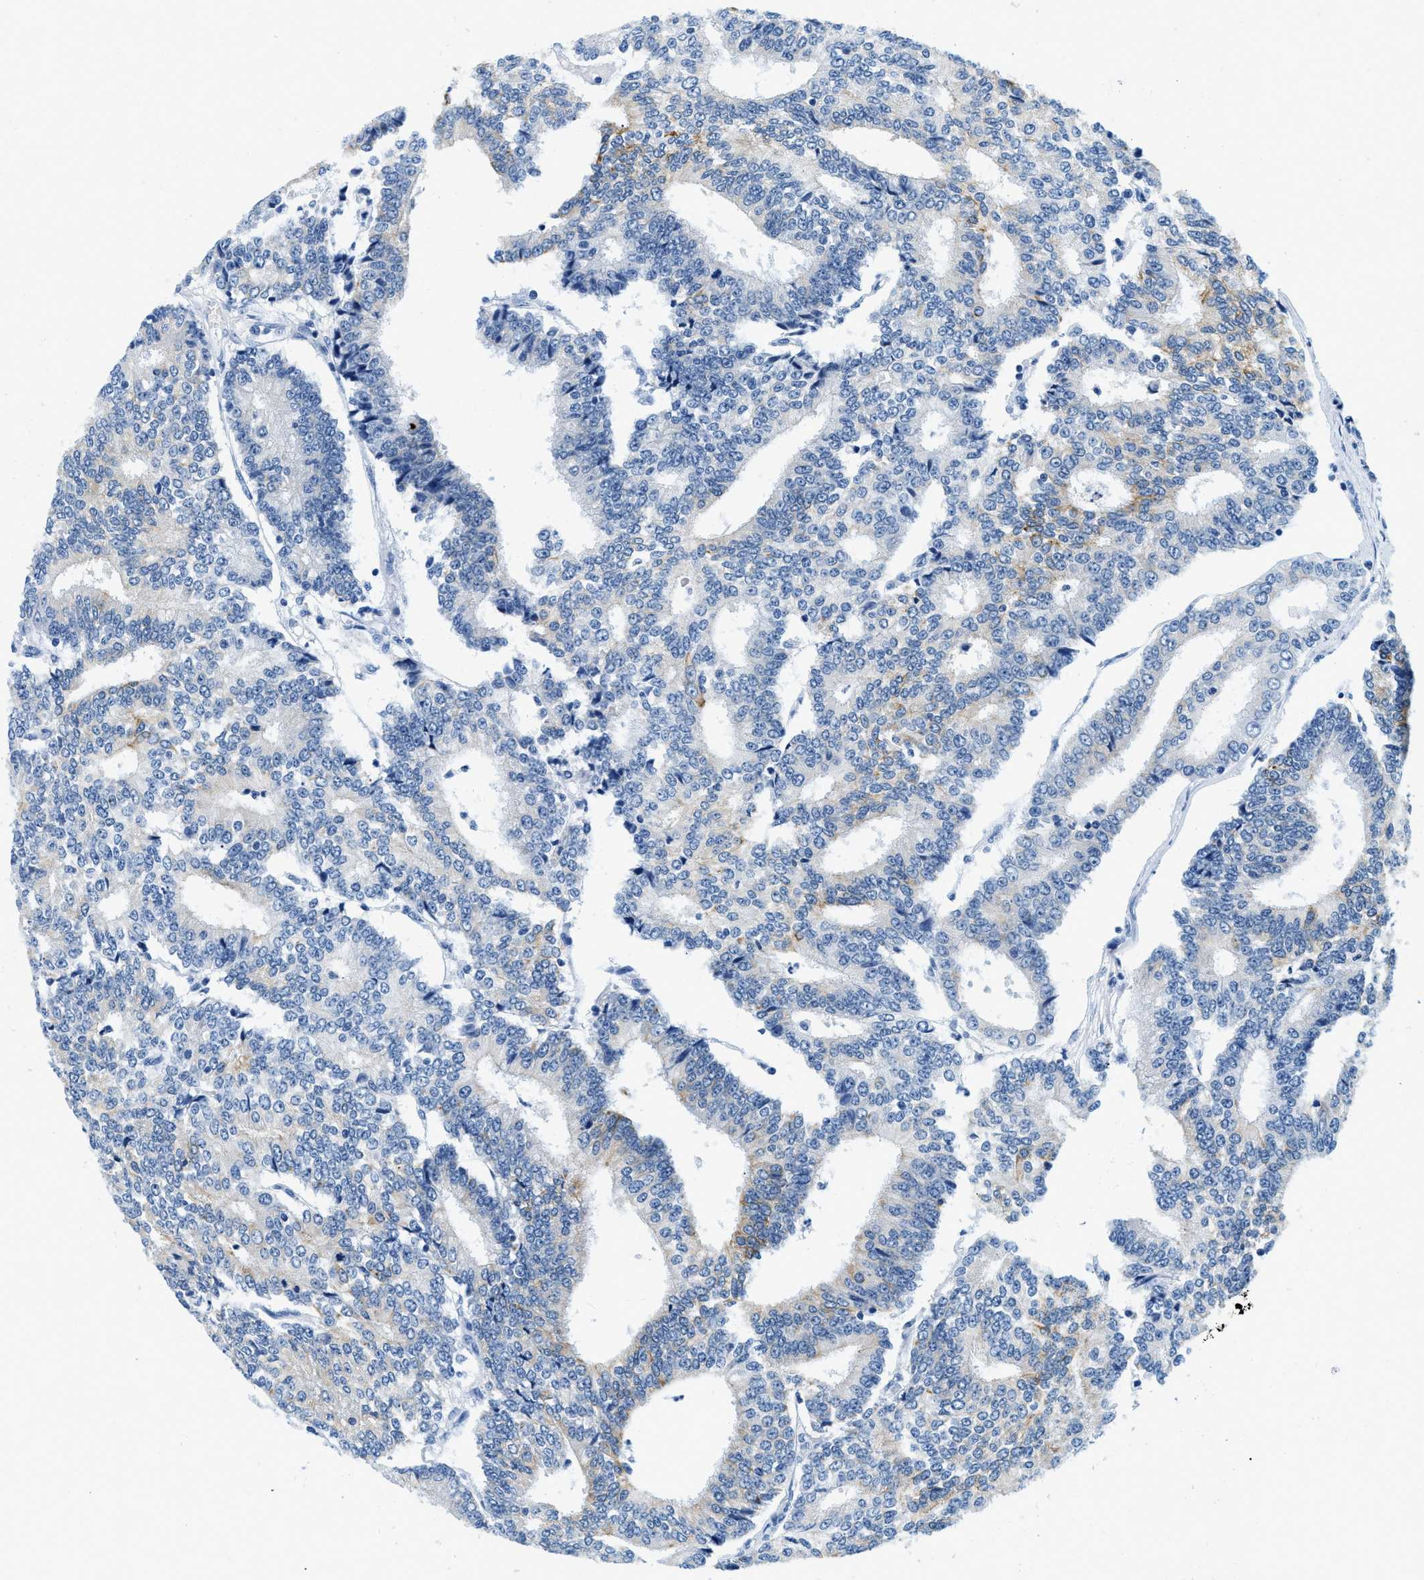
{"staining": {"intensity": "weak", "quantity": "<25%", "location": "cytoplasmic/membranous"}, "tissue": "prostate cancer", "cell_type": "Tumor cells", "image_type": "cancer", "snomed": [{"axis": "morphology", "description": "Normal tissue, NOS"}, {"axis": "morphology", "description": "Adenocarcinoma, High grade"}, {"axis": "topography", "description": "Prostate"}, {"axis": "topography", "description": "Seminal veicle"}], "caption": "Immunohistochemistry photomicrograph of neoplastic tissue: prostate cancer stained with DAB (3,3'-diaminobenzidine) shows no significant protein staining in tumor cells.", "gene": "STXBP2", "patient": {"sex": "male", "age": 55}}